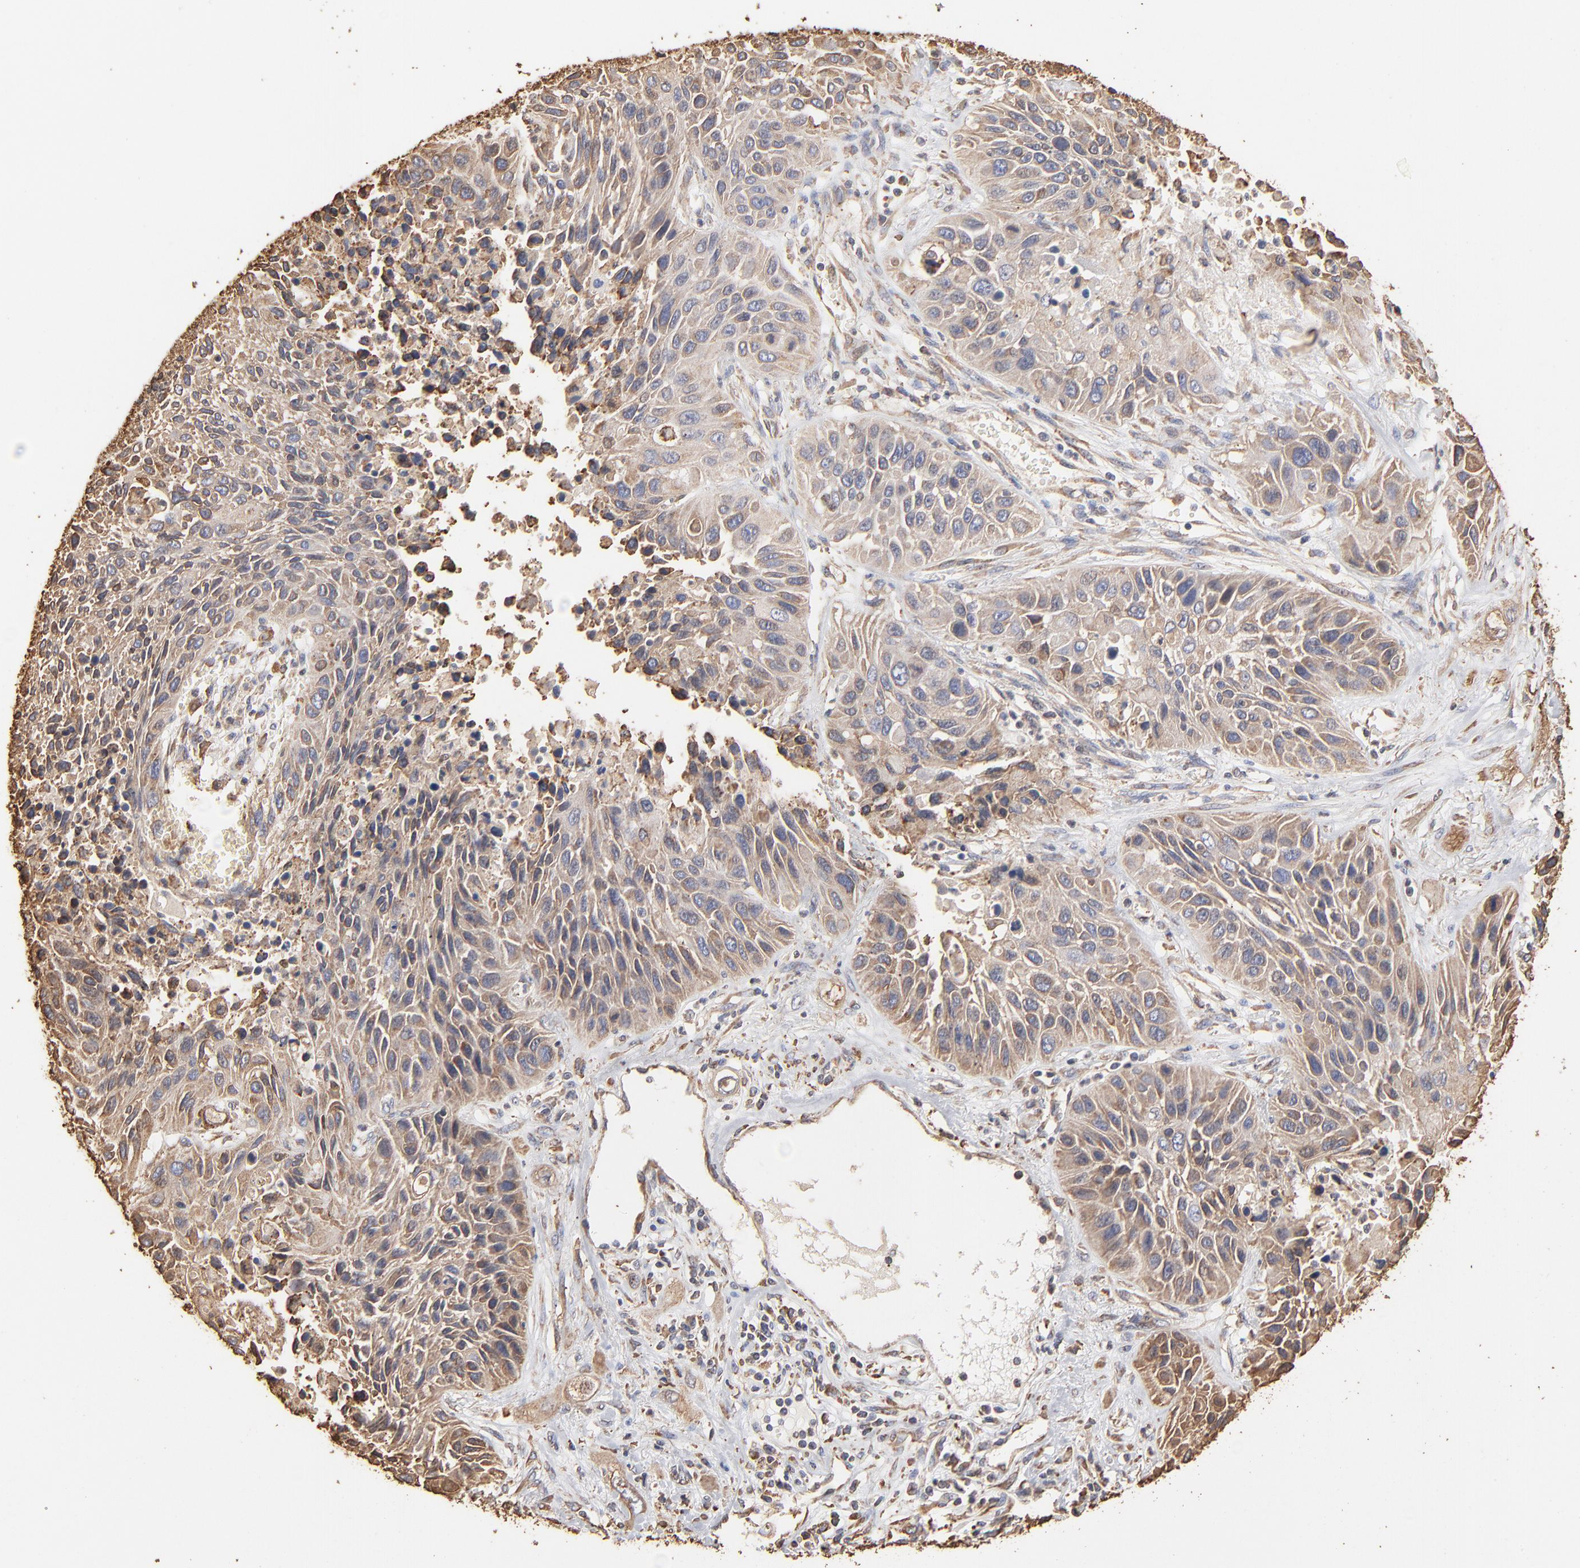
{"staining": {"intensity": "weak", "quantity": ">75%", "location": "cytoplasmic/membranous"}, "tissue": "lung cancer", "cell_type": "Tumor cells", "image_type": "cancer", "snomed": [{"axis": "morphology", "description": "Squamous cell carcinoma, NOS"}, {"axis": "topography", "description": "Lung"}], "caption": "The image demonstrates a brown stain indicating the presence of a protein in the cytoplasmic/membranous of tumor cells in lung squamous cell carcinoma. (Stains: DAB (3,3'-diaminobenzidine) in brown, nuclei in blue, Microscopy: brightfield microscopy at high magnification).", "gene": "PDIA3", "patient": {"sex": "female", "age": 76}}